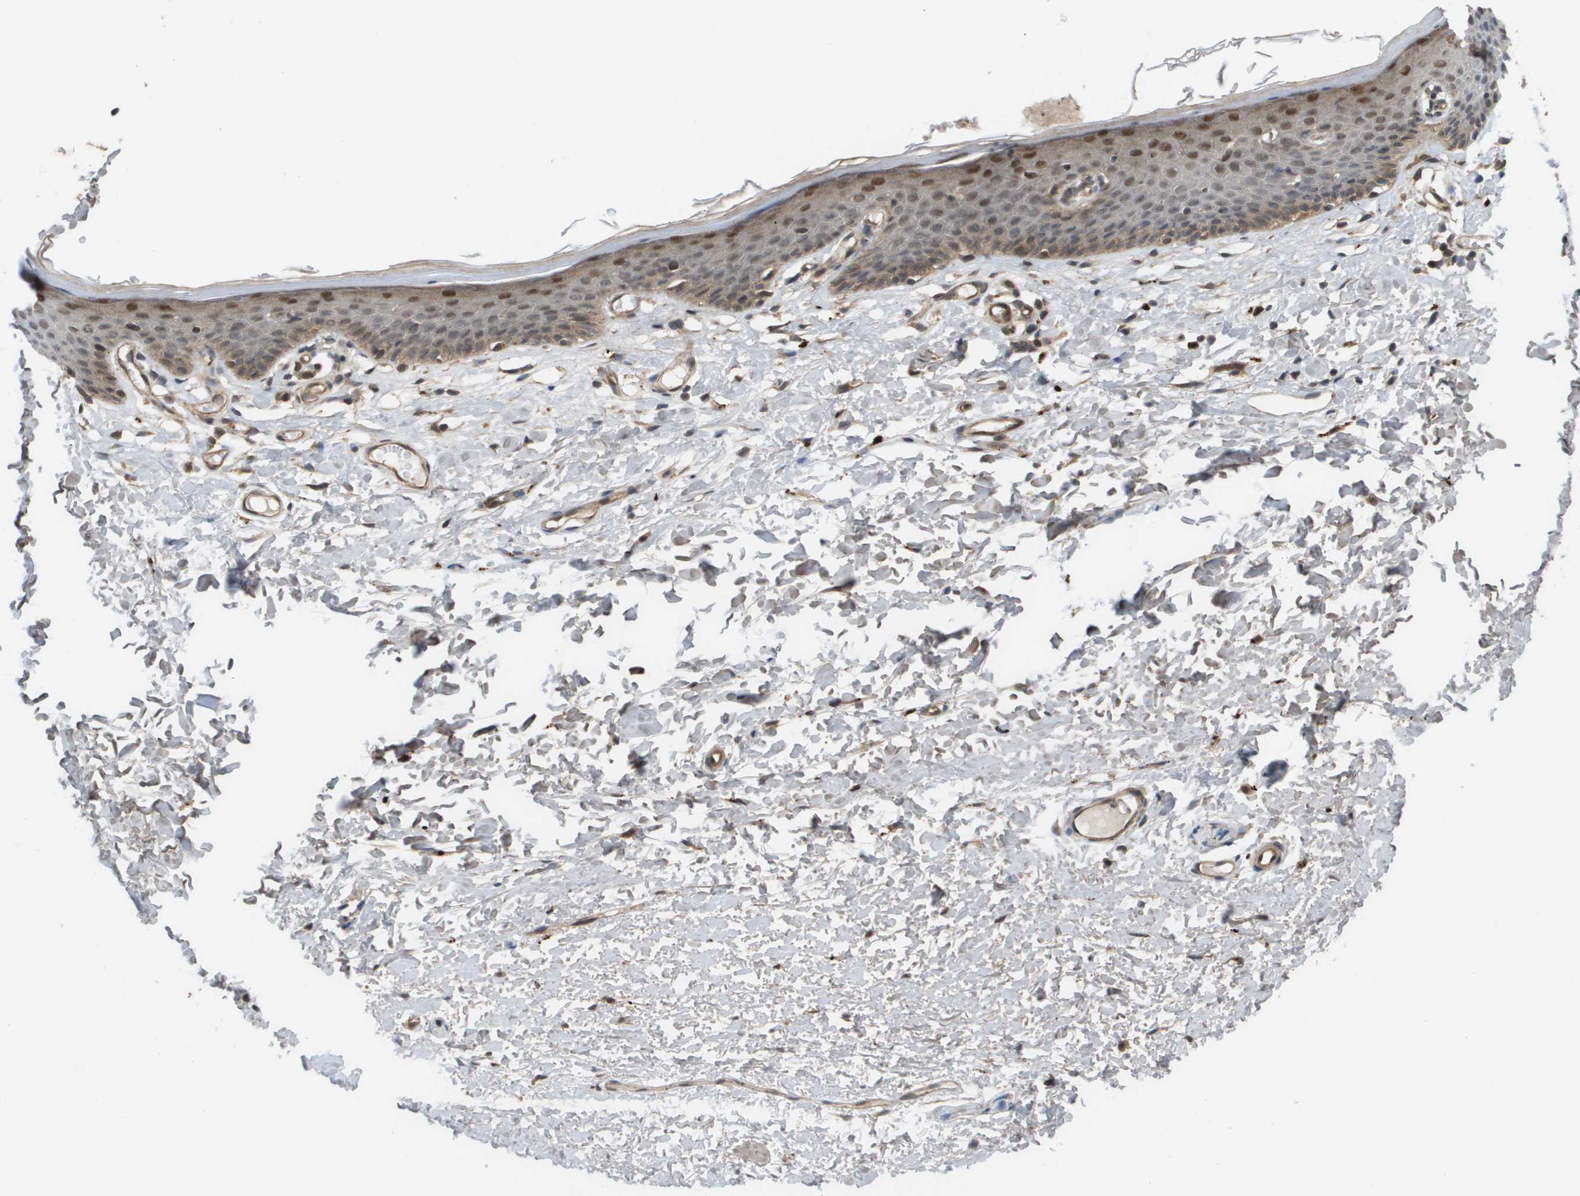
{"staining": {"intensity": "weak", "quantity": "25%-75%", "location": "cytoplasmic/membranous,nuclear"}, "tissue": "skin", "cell_type": "Epidermal cells", "image_type": "normal", "snomed": [{"axis": "morphology", "description": "Normal tissue, NOS"}, {"axis": "topography", "description": "Vulva"}], "caption": "DAB (3,3'-diaminobenzidine) immunohistochemical staining of benign human skin displays weak cytoplasmic/membranous,nuclear protein positivity in about 25%-75% of epidermal cells. The staining was performed using DAB (3,3'-diaminobenzidine) to visualize the protein expression in brown, while the nuclei were stained in blue with hematoxylin (Magnification: 20x).", "gene": "CTPS2", "patient": {"sex": "female", "age": 54}}